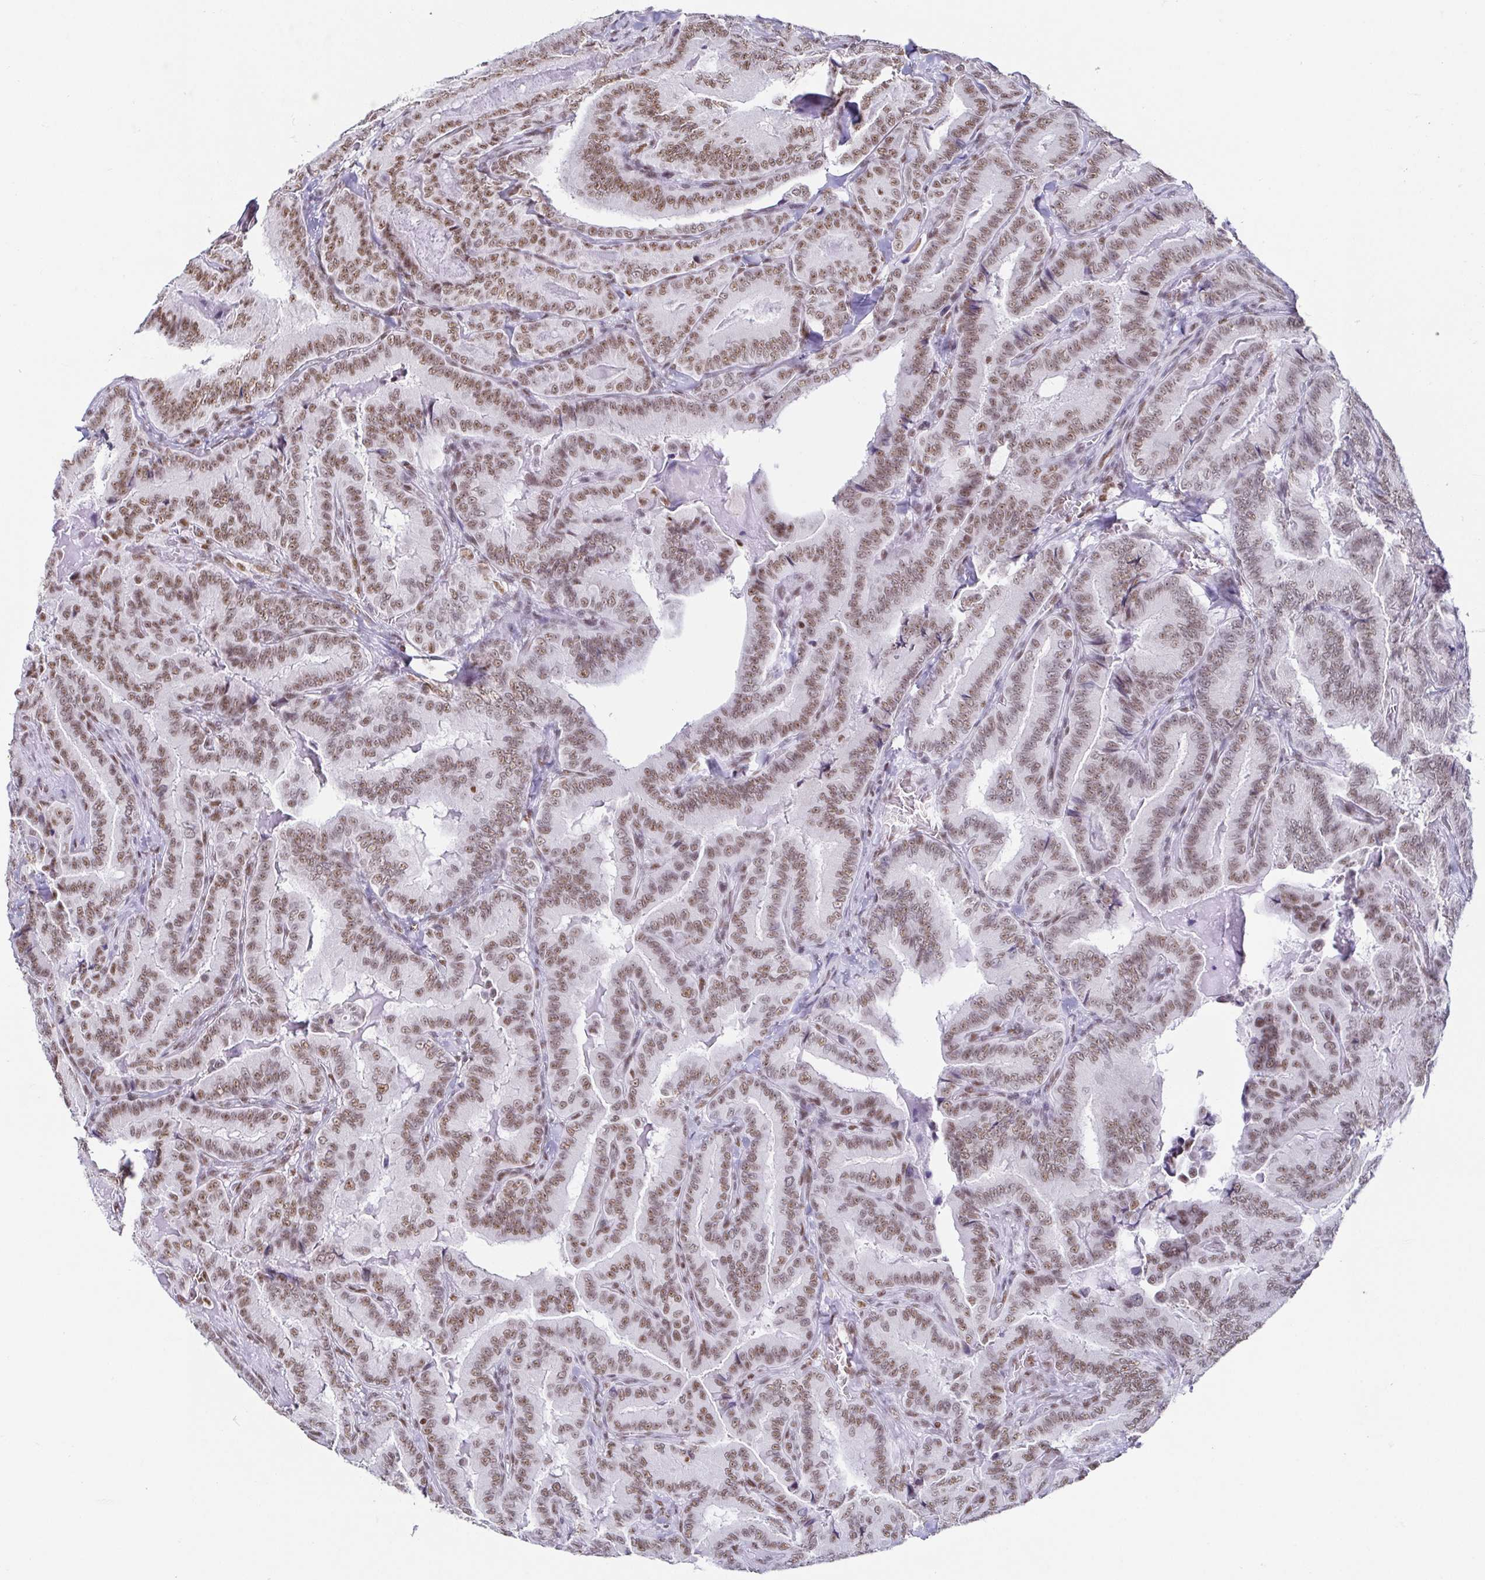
{"staining": {"intensity": "moderate", "quantity": ">75%", "location": "nuclear"}, "tissue": "thyroid cancer", "cell_type": "Tumor cells", "image_type": "cancer", "snomed": [{"axis": "morphology", "description": "Papillary adenocarcinoma, NOS"}, {"axis": "topography", "description": "Thyroid gland"}], "caption": "A brown stain shows moderate nuclear staining of a protein in thyroid cancer (papillary adenocarcinoma) tumor cells.", "gene": "EWSR1", "patient": {"sex": "male", "age": 61}}